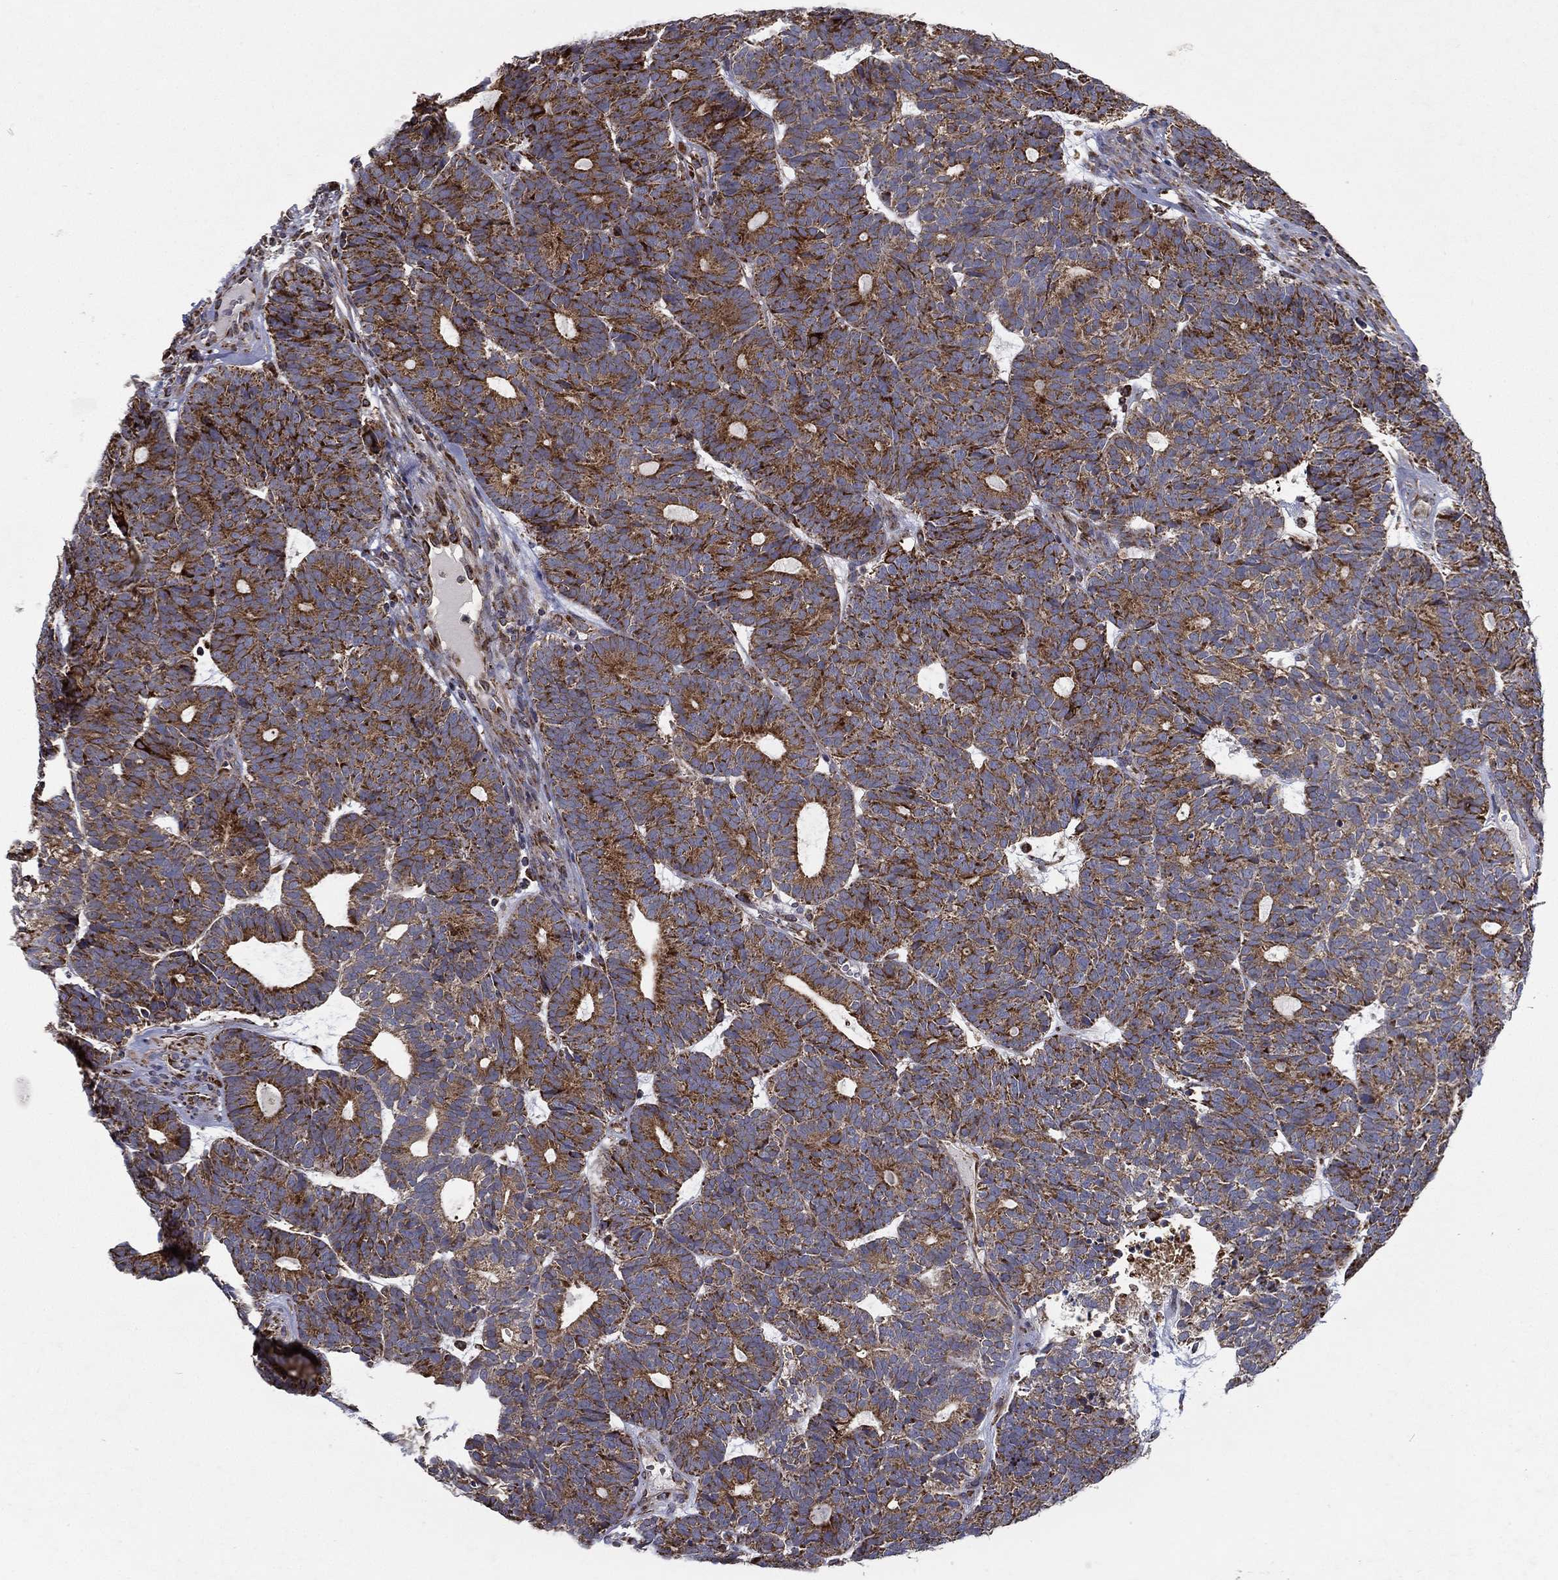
{"staining": {"intensity": "moderate", "quantity": ">75%", "location": "cytoplasmic/membranous"}, "tissue": "head and neck cancer", "cell_type": "Tumor cells", "image_type": "cancer", "snomed": [{"axis": "morphology", "description": "Adenocarcinoma, NOS"}, {"axis": "topography", "description": "Head-Neck"}], "caption": "Adenocarcinoma (head and neck) stained for a protein (brown) demonstrates moderate cytoplasmic/membranous positive staining in approximately >75% of tumor cells.", "gene": "MT-CYB", "patient": {"sex": "female", "age": 81}}